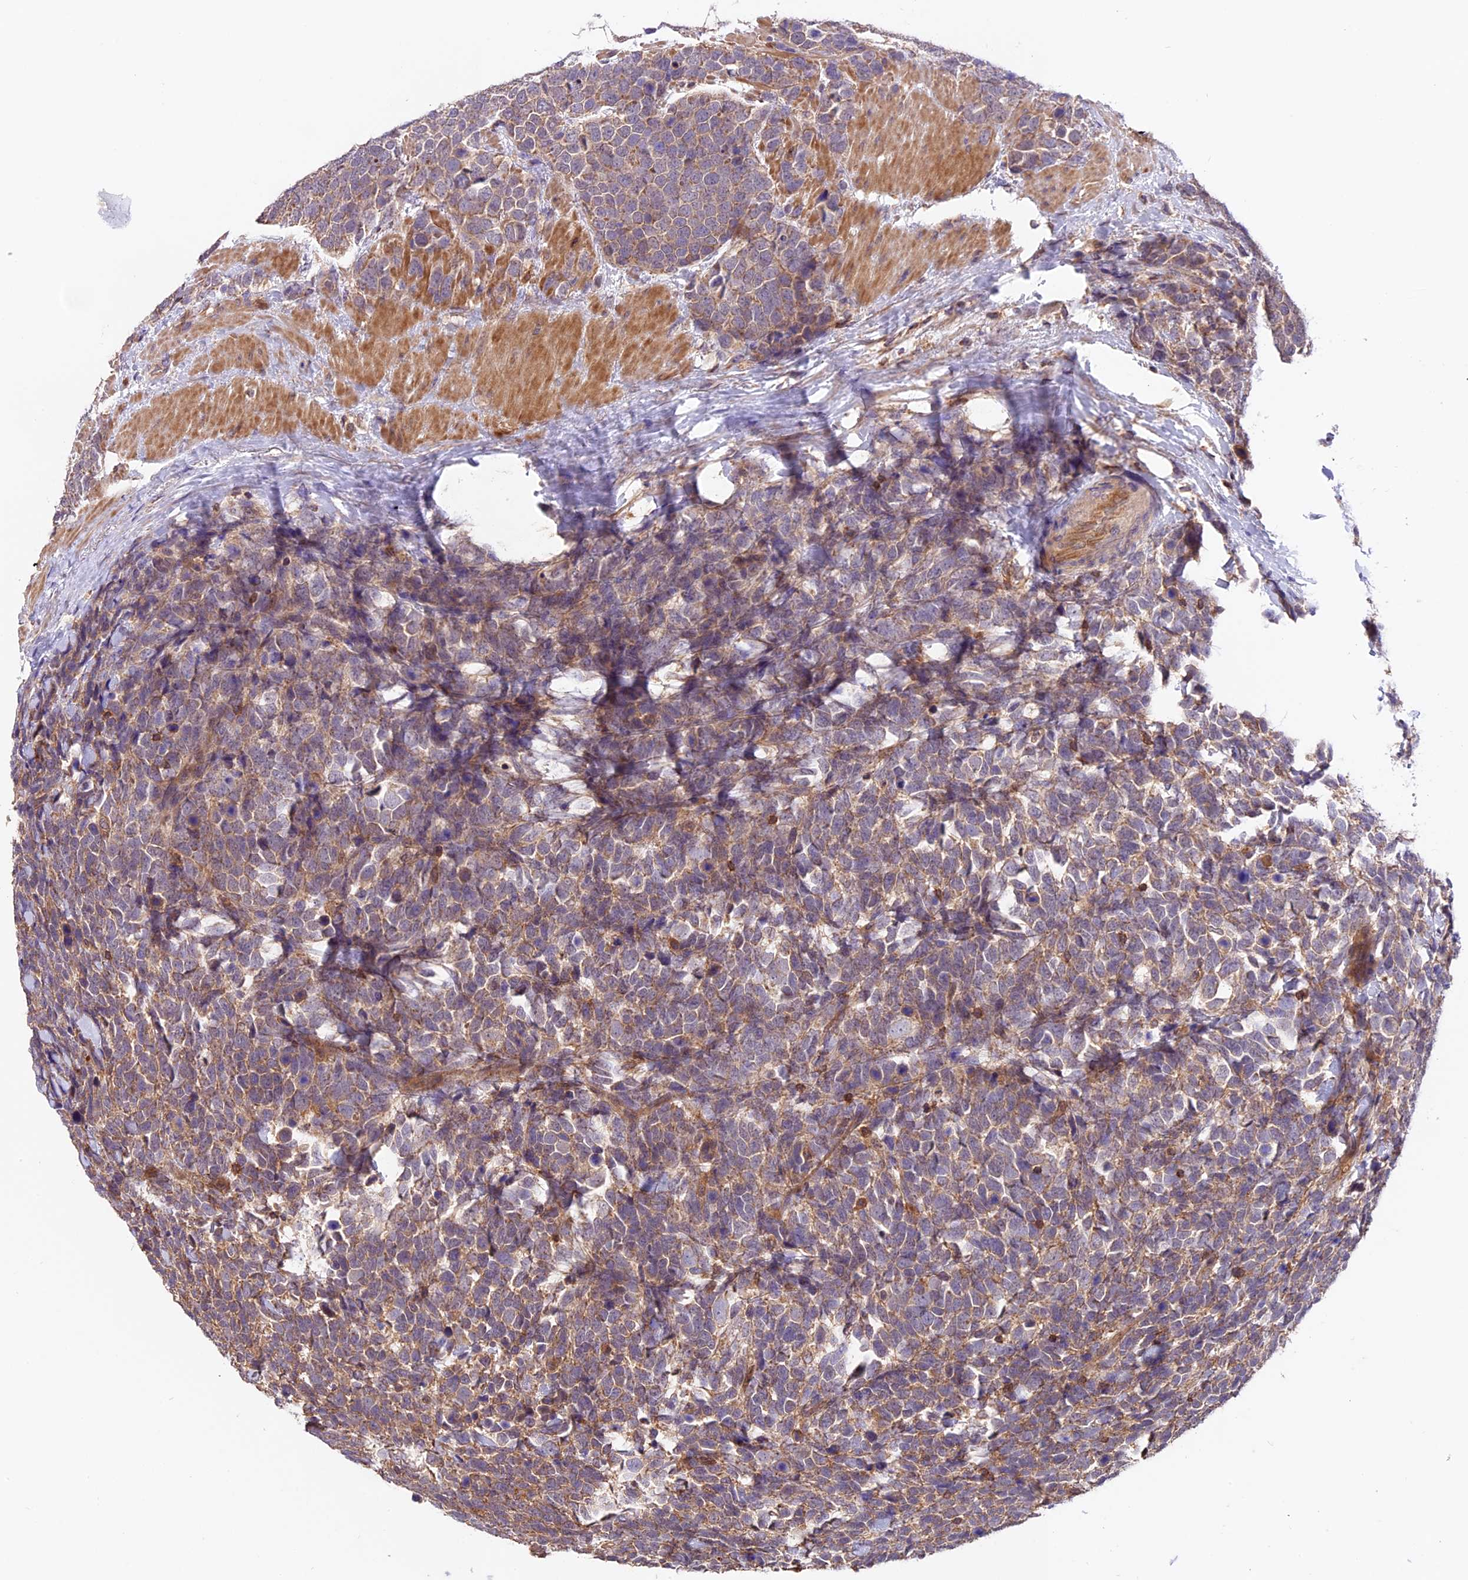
{"staining": {"intensity": "weak", "quantity": ">75%", "location": "cytoplasmic/membranous"}, "tissue": "urothelial cancer", "cell_type": "Tumor cells", "image_type": "cancer", "snomed": [{"axis": "morphology", "description": "Urothelial carcinoma, High grade"}, {"axis": "topography", "description": "Urinary bladder"}], "caption": "A brown stain highlights weak cytoplasmic/membranous staining of a protein in human urothelial carcinoma (high-grade) tumor cells. (DAB IHC, brown staining for protein, blue staining for nuclei).", "gene": "SKIDA1", "patient": {"sex": "female", "age": 82}}